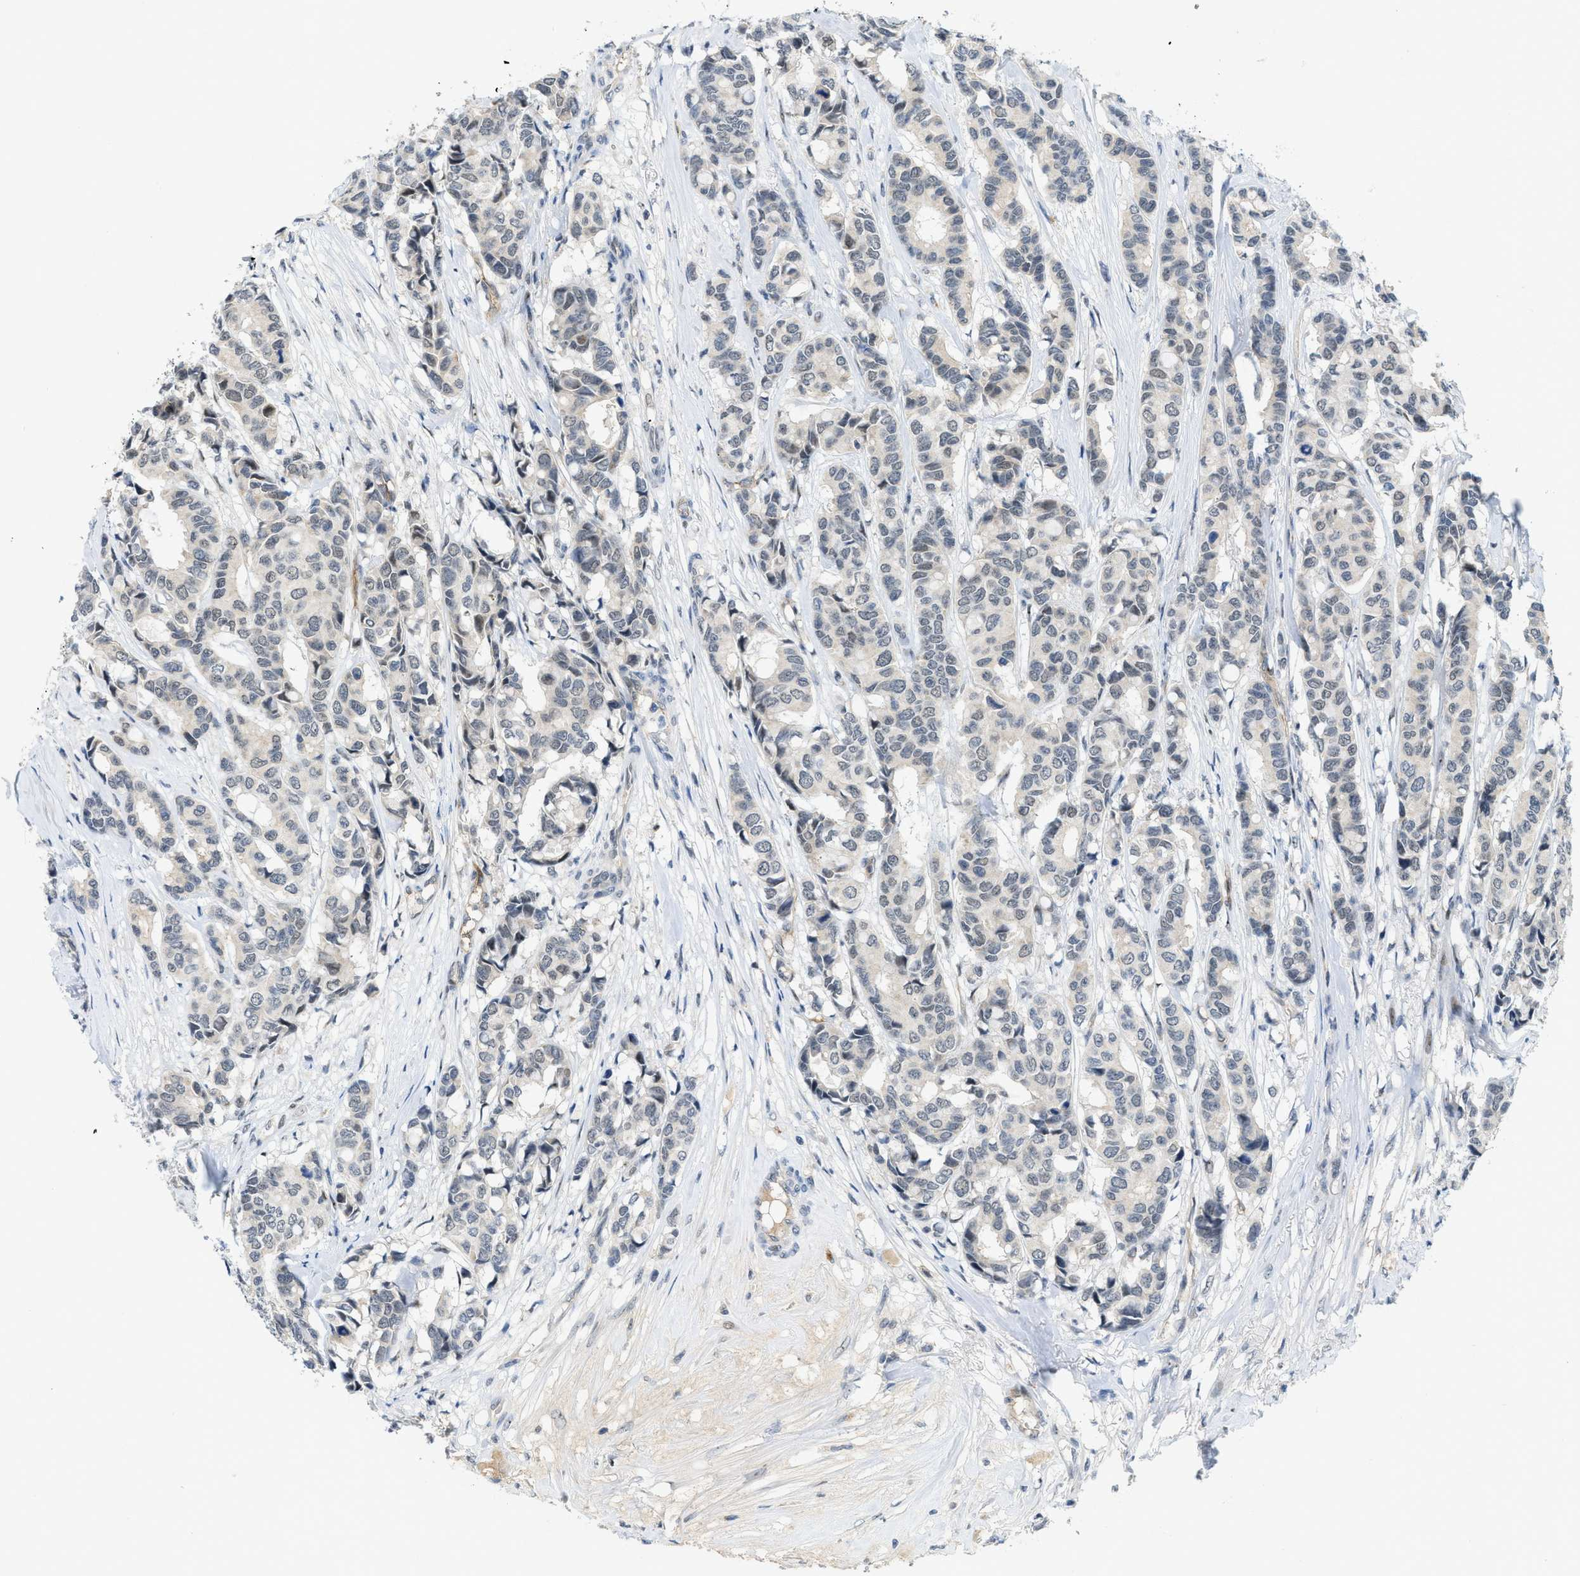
{"staining": {"intensity": "negative", "quantity": "none", "location": "none"}, "tissue": "breast cancer", "cell_type": "Tumor cells", "image_type": "cancer", "snomed": [{"axis": "morphology", "description": "Duct carcinoma"}, {"axis": "topography", "description": "Breast"}], "caption": "This is an immunohistochemistry (IHC) histopathology image of breast cancer (infiltrating ductal carcinoma). There is no staining in tumor cells.", "gene": "SLCO2A1", "patient": {"sex": "female", "age": 87}}